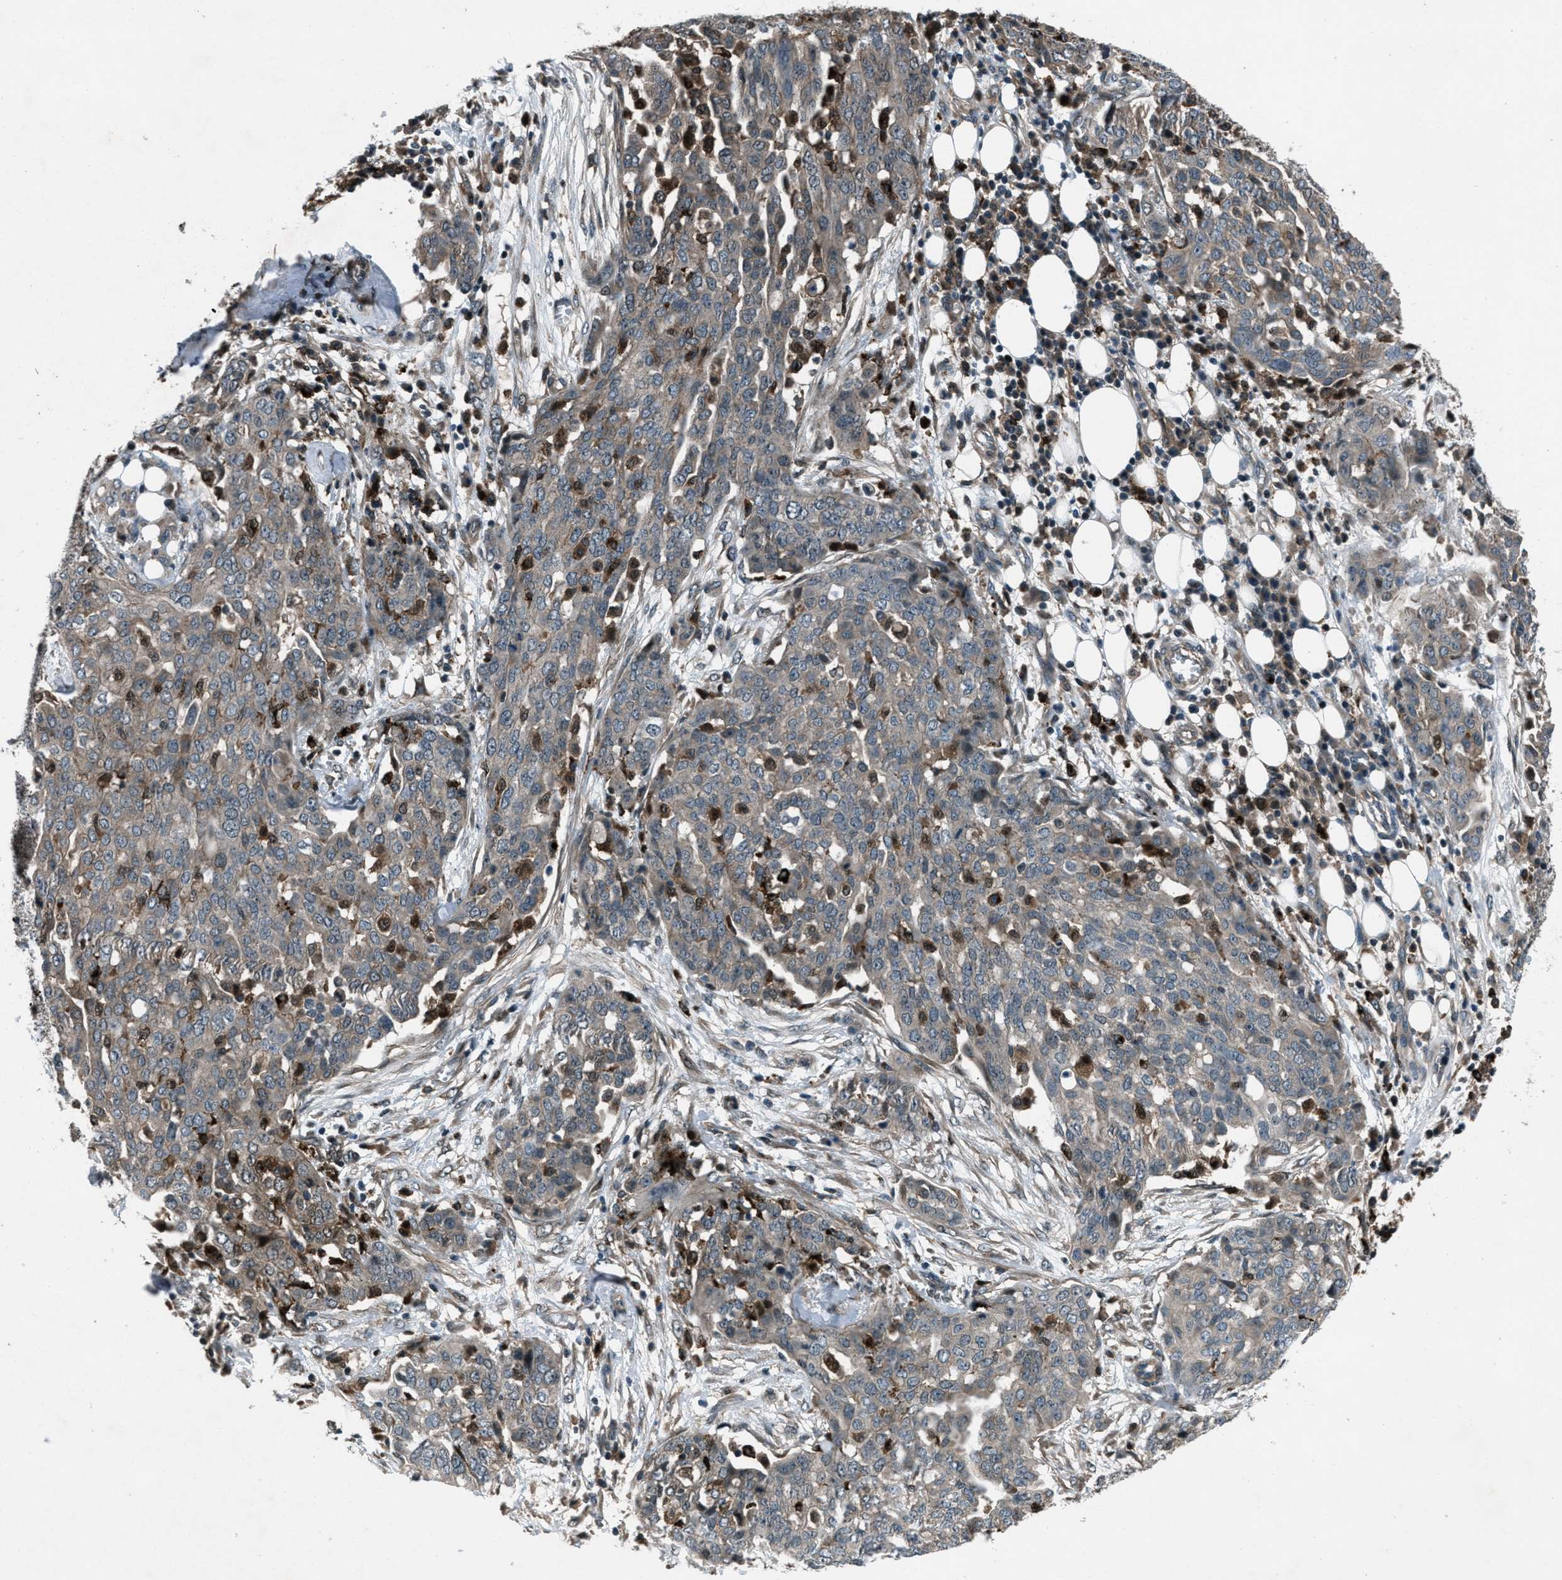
{"staining": {"intensity": "weak", "quantity": ">75%", "location": "cytoplasmic/membranous"}, "tissue": "ovarian cancer", "cell_type": "Tumor cells", "image_type": "cancer", "snomed": [{"axis": "morphology", "description": "Cystadenocarcinoma, serous, NOS"}, {"axis": "topography", "description": "Soft tissue"}, {"axis": "topography", "description": "Ovary"}], "caption": "Ovarian cancer (serous cystadenocarcinoma) stained for a protein (brown) demonstrates weak cytoplasmic/membranous positive expression in about >75% of tumor cells.", "gene": "EPSTI1", "patient": {"sex": "female", "age": 57}}